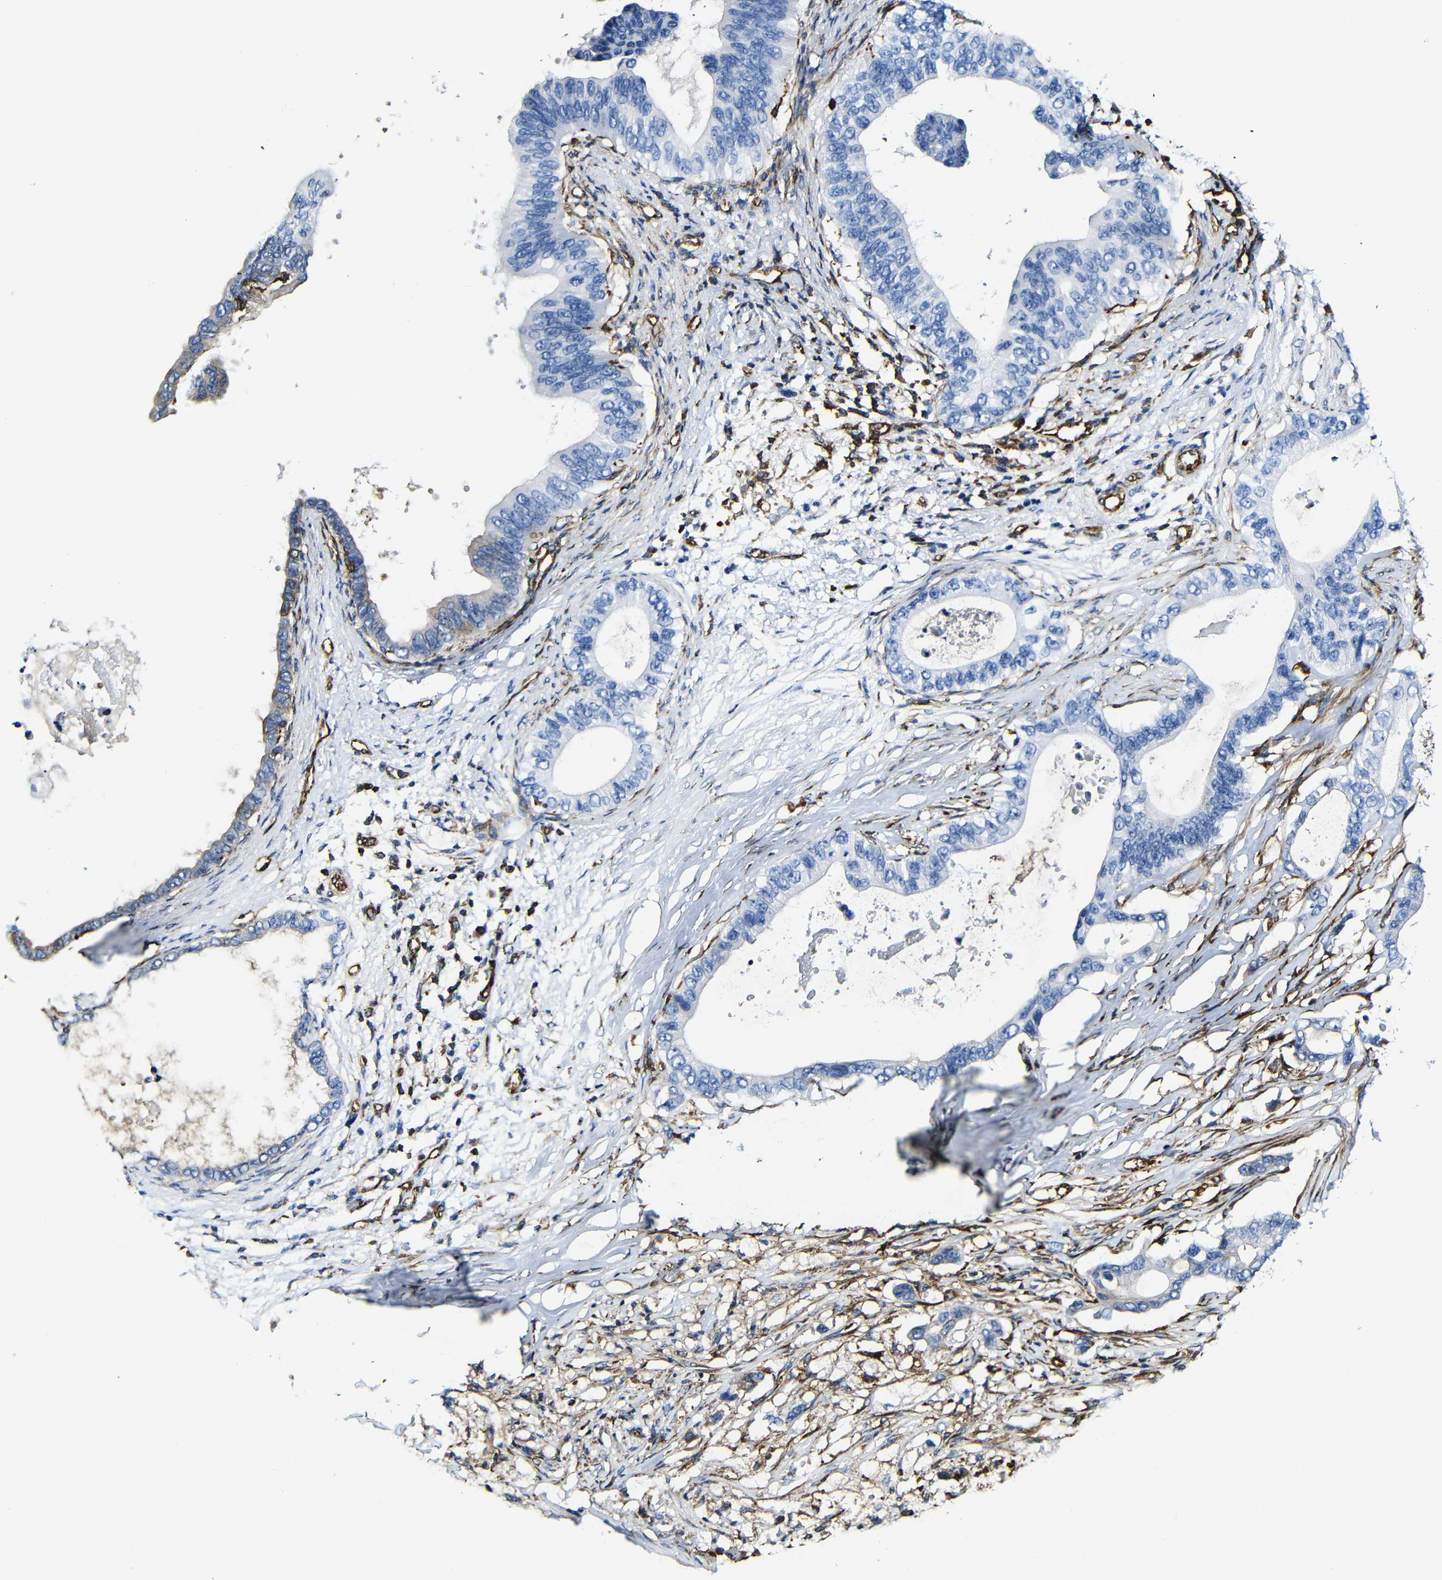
{"staining": {"intensity": "negative", "quantity": "none", "location": "none"}, "tissue": "pancreatic cancer", "cell_type": "Tumor cells", "image_type": "cancer", "snomed": [{"axis": "morphology", "description": "Adenocarcinoma, NOS"}, {"axis": "topography", "description": "Pancreas"}], "caption": "Immunohistochemical staining of human adenocarcinoma (pancreatic) displays no significant expression in tumor cells.", "gene": "MSN", "patient": {"sex": "male", "age": 77}}